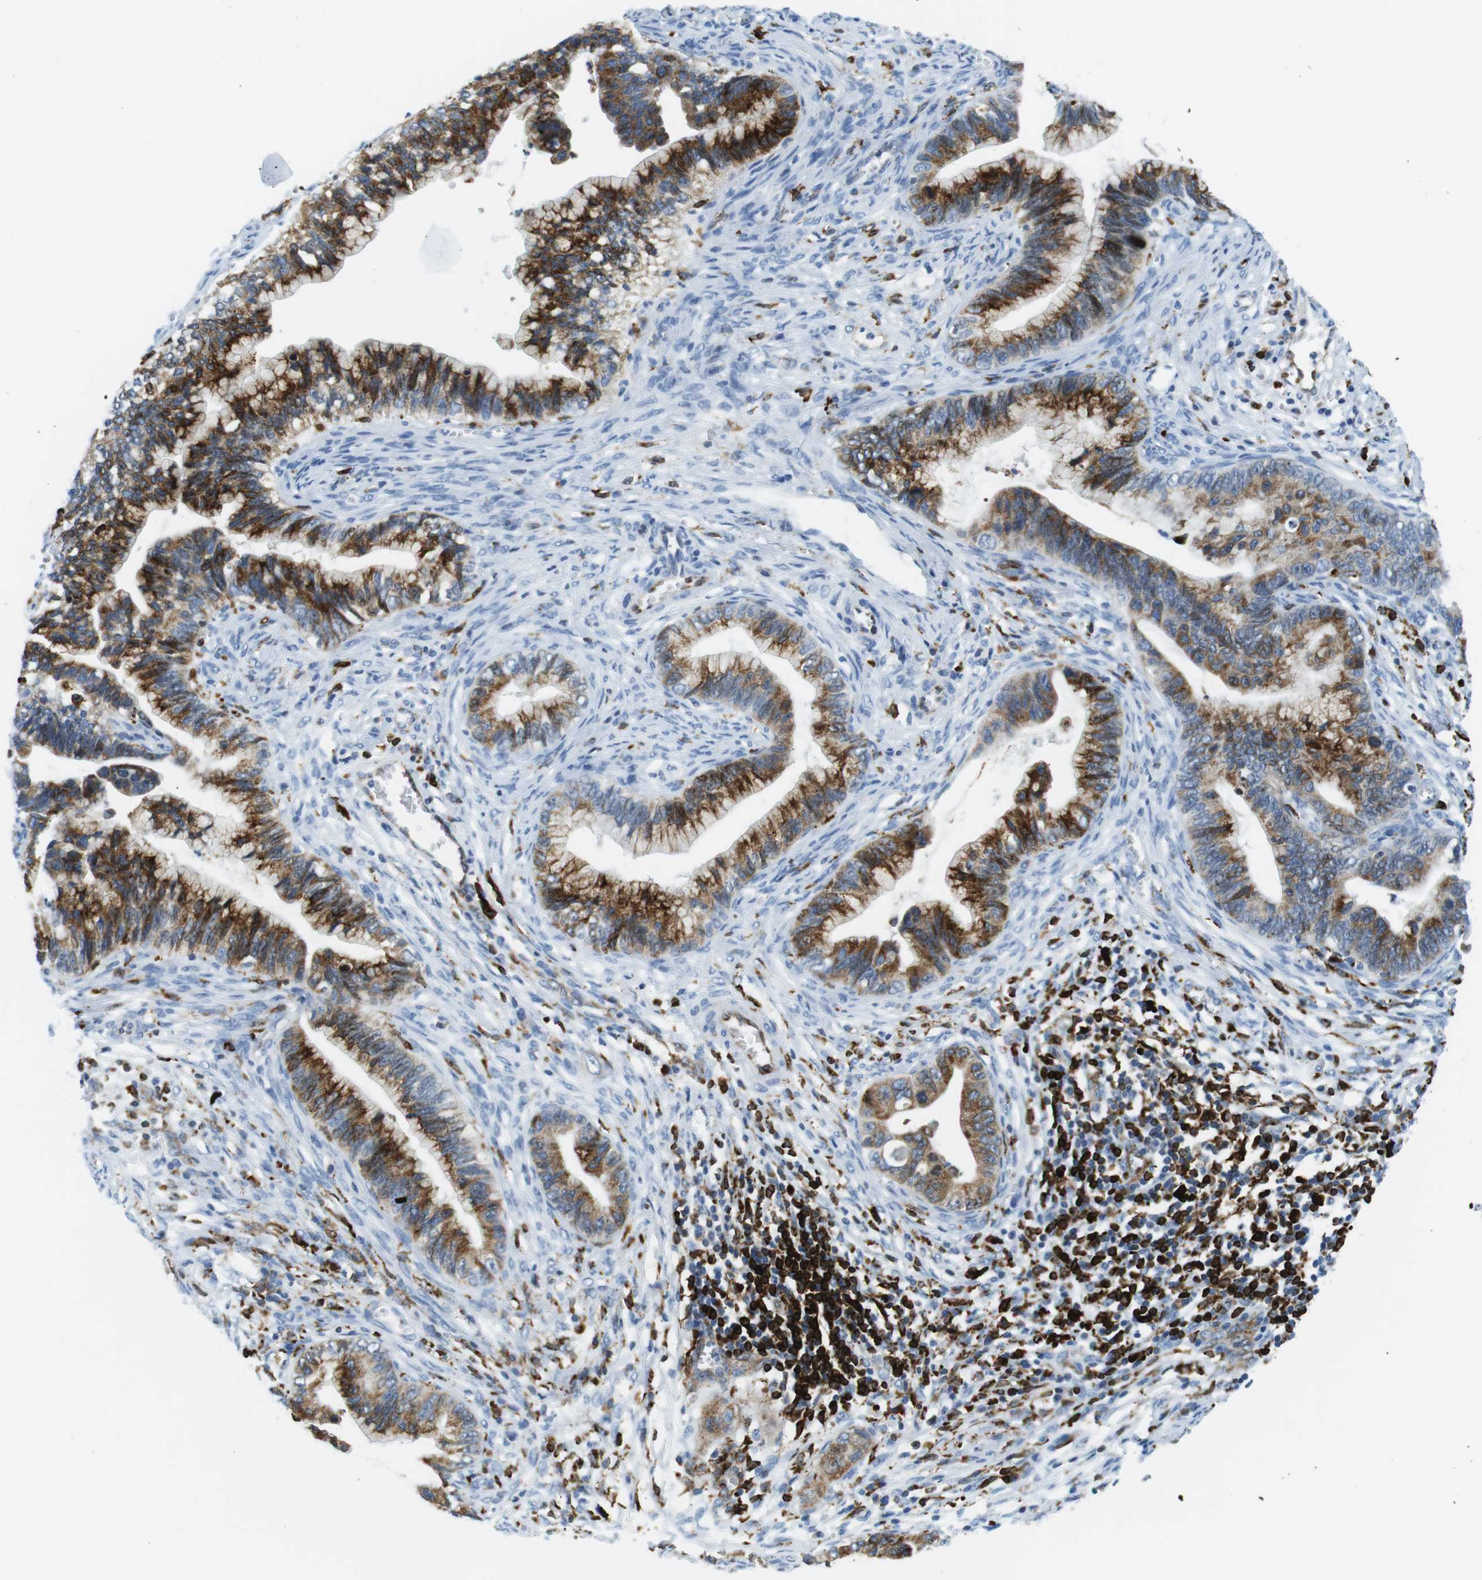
{"staining": {"intensity": "moderate", "quantity": "25%-75%", "location": "cytoplasmic/membranous"}, "tissue": "cervical cancer", "cell_type": "Tumor cells", "image_type": "cancer", "snomed": [{"axis": "morphology", "description": "Adenocarcinoma, NOS"}, {"axis": "topography", "description": "Cervix"}], "caption": "Moderate cytoplasmic/membranous expression is identified in approximately 25%-75% of tumor cells in cervical cancer.", "gene": "CIITA", "patient": {"sex": "female", "age": 44}}